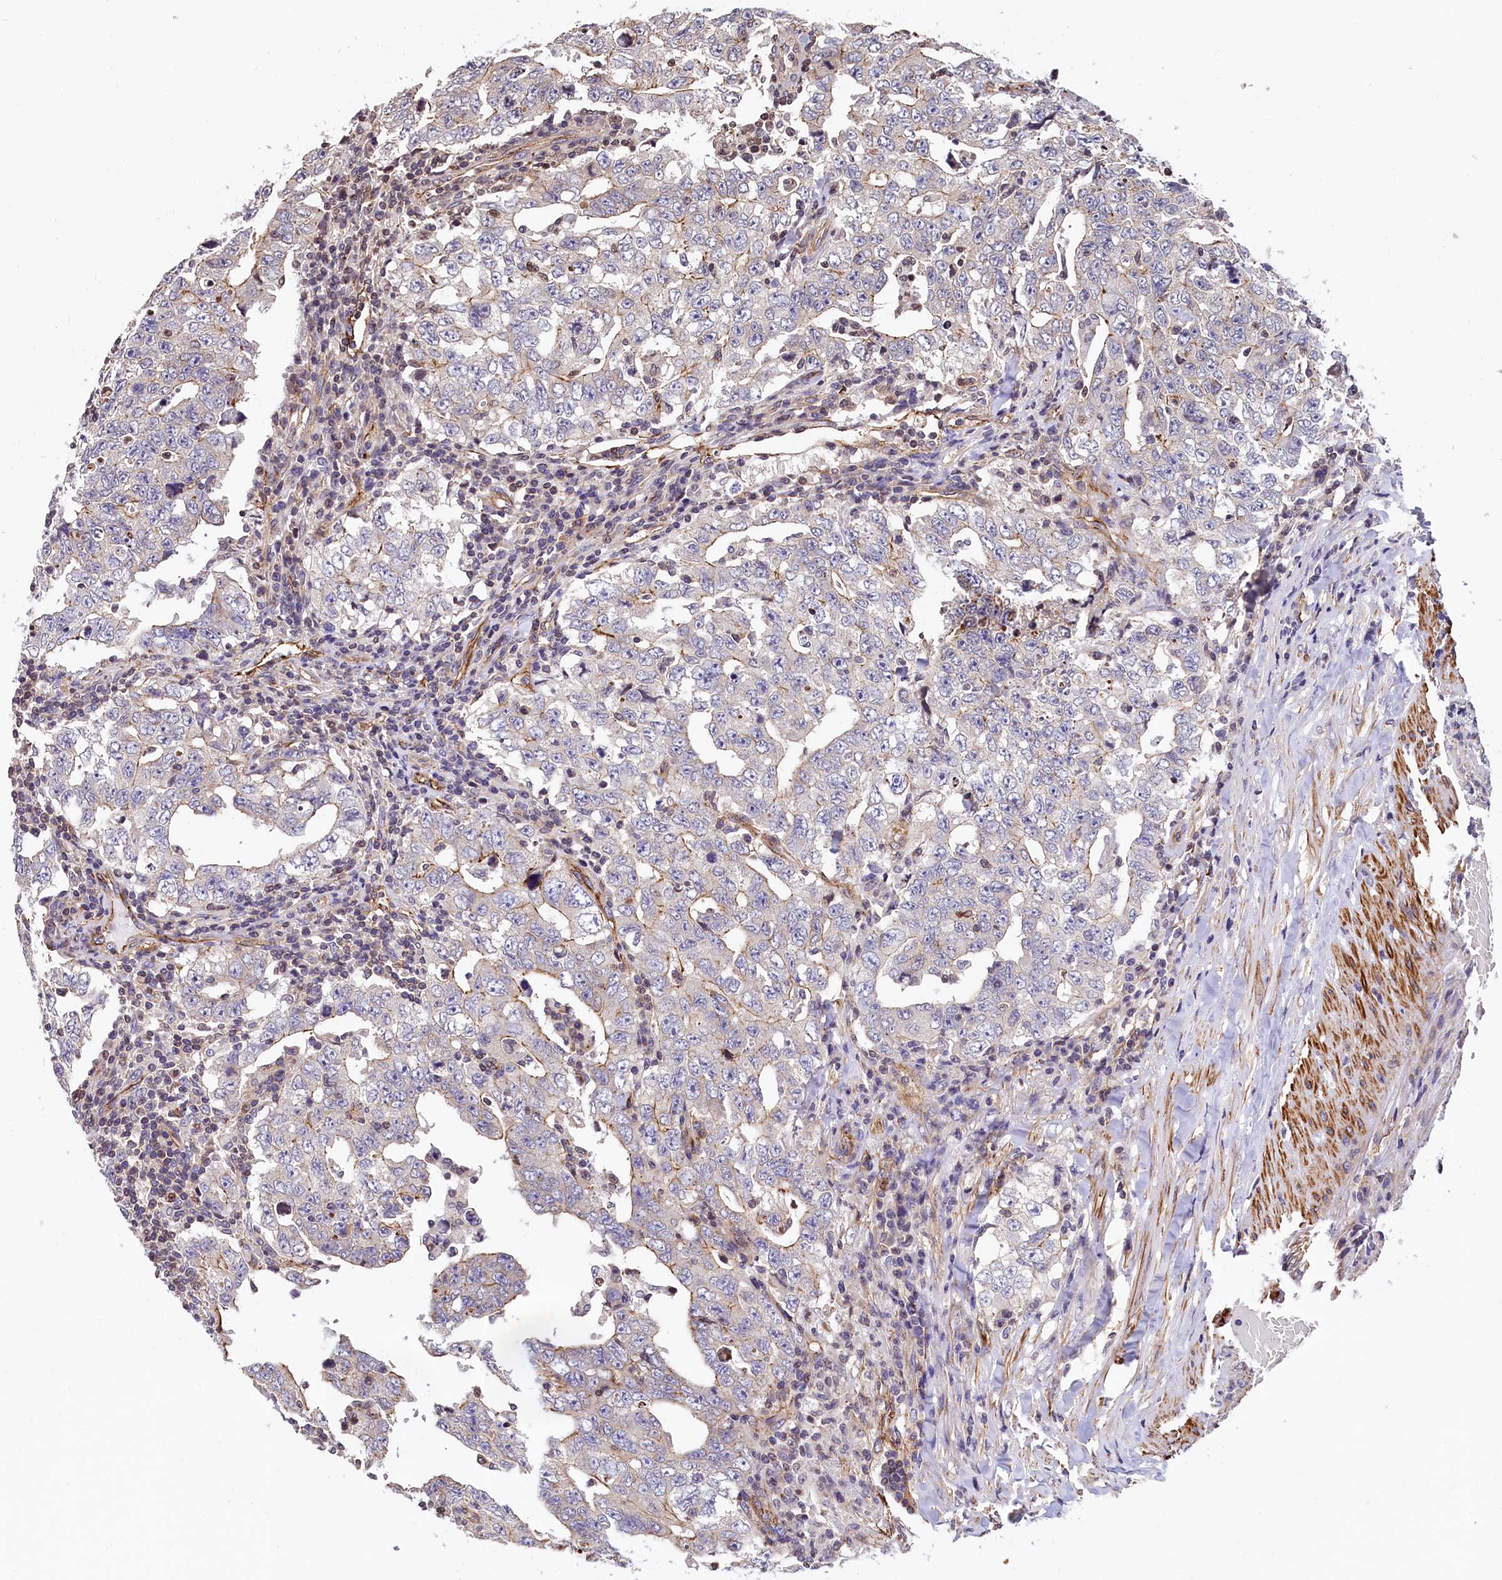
{"staining": {"intensity": "weak", "quantity": "25%-75%", "location": "cytoplasmic/membranous"}, "tissue": "testis cancer", "cell_type": "Tumor cells", "image_type": "cancer", "snomed": [{"axis": "morphology", "description": "Carcinoma, Embryonal, NOS"}, {"axis": "topography", "description": "Testis"}], "caption": "A histopathology image showing weak cytoplasmic/membranous staining in about 25%-75% of tumor cells in testis cancer, as visualized by brown immunohistochemical staining.", "gene": "ZNF2", "patient": {"sex": "male", "age": 26}}